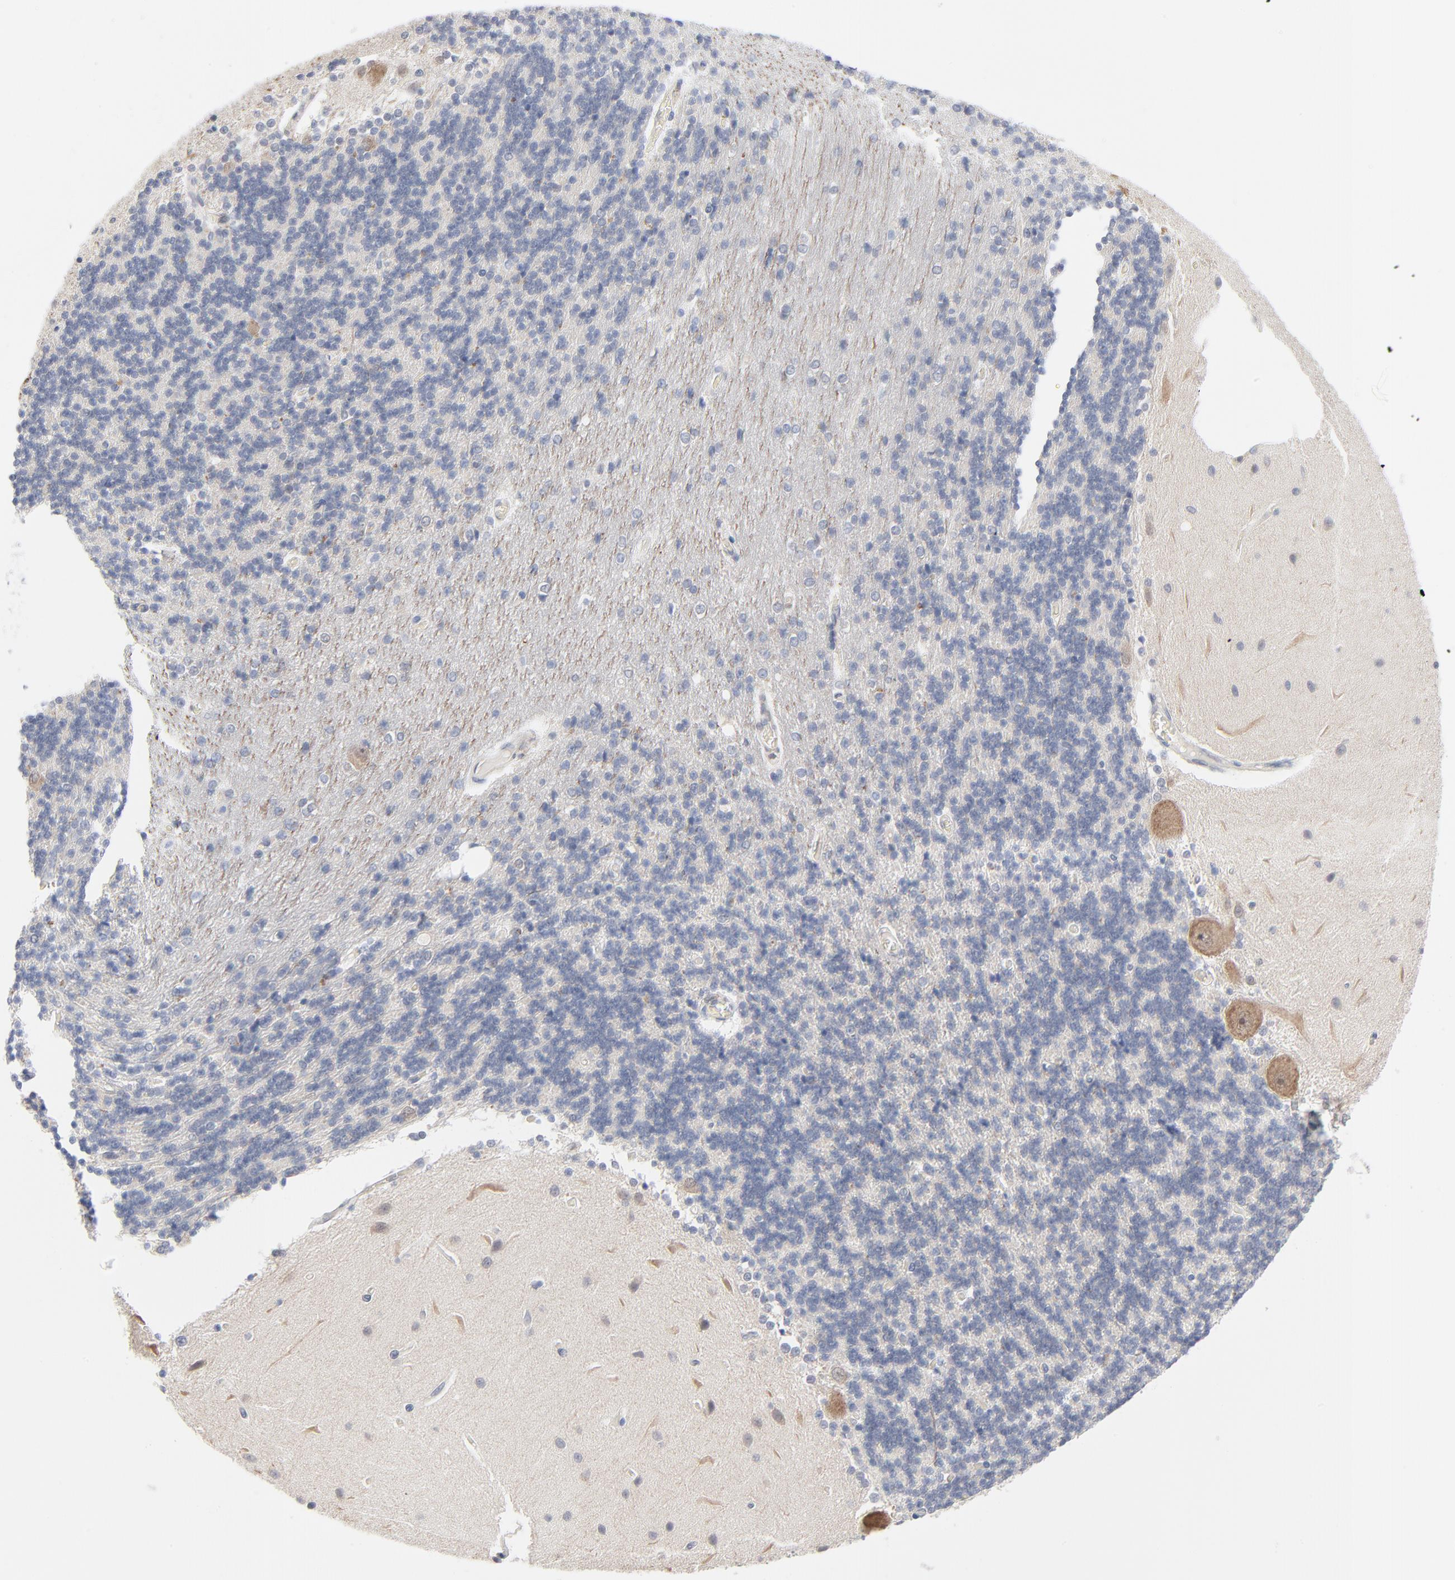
{"staining": {"intensity": "negative", "quantity": "none", "location": "none"}, "tissue": "cerebellum", "cell_type": "Cells in granular layer", "image_type": "normal", "snomed": [{"axis": "morphology", "description": "Normal tissue, NOS"}, {"axis": "topography", "description": "Cerebellum"}], "caption": "Protein analysis of normal cerebellum reveals no significant expression in cells in granular layer. (DAB immunohistochemistry (IHC) with hematoxylin counter stain).", "gene": "RPS6KB1", "patient": {"sex": "female", "age": 54}}